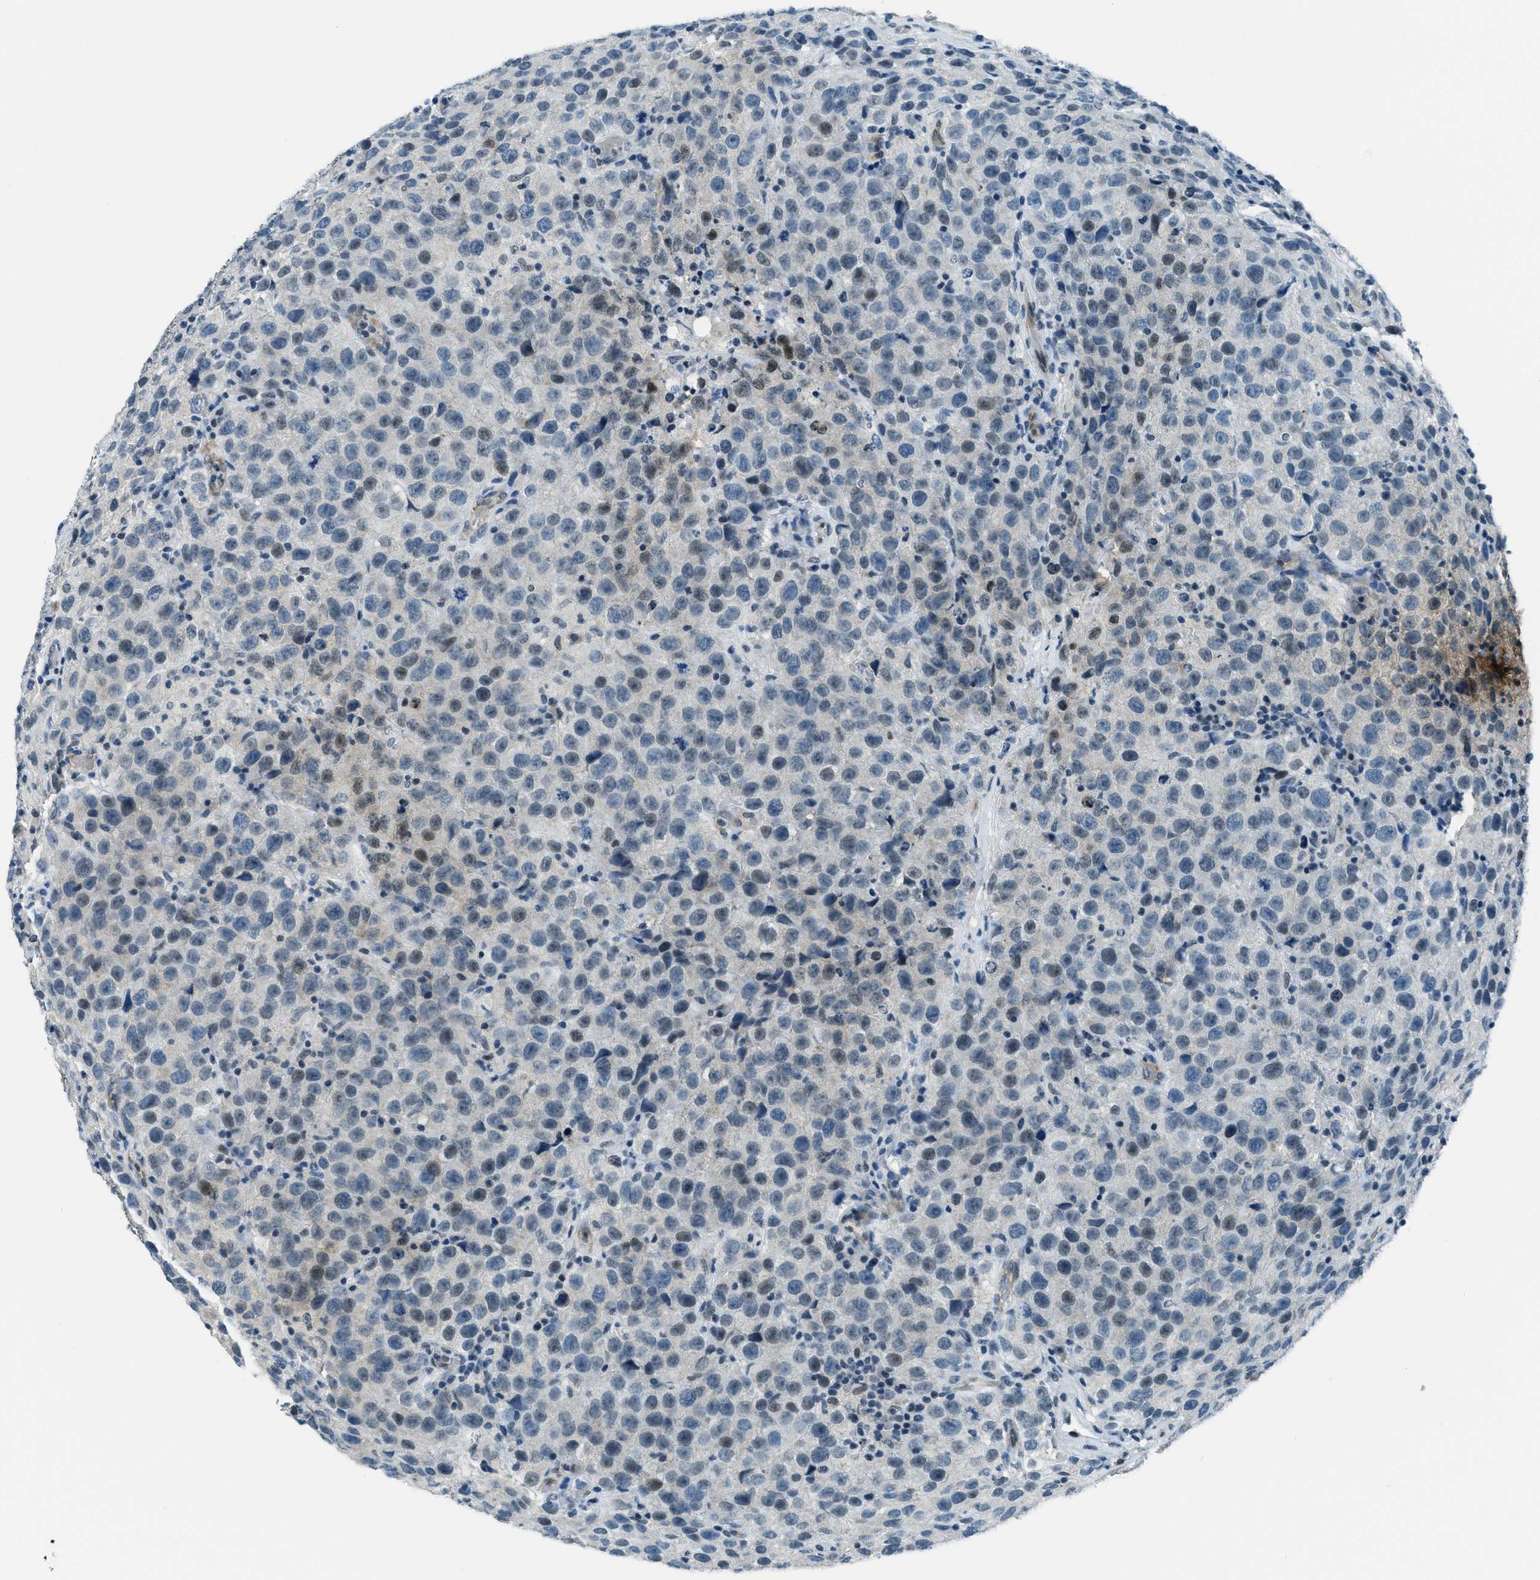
{"staining": {"intensity": "negative", "quantity": "none", "location": "none"}, "tissue": "testis cancer", "cell_type": "Tumor cells", "image_type": "cancer", "snomed": [{"axis": "morphology", "description": "Seminoma, NOS"}, {"axis": "topography", "description": "Testis"}], "caption": "Tumor cells show no significant positivity in seminoma (testis). The staining was performed using DAB (3,3'-diaminobenzidine) to visualize the protein expression in brown, while the nuclei were stained in blue with hematoxylin (Magnification: 20x).", "gene": "KLF6", "patient": {"sex": "male", "age": 52}}